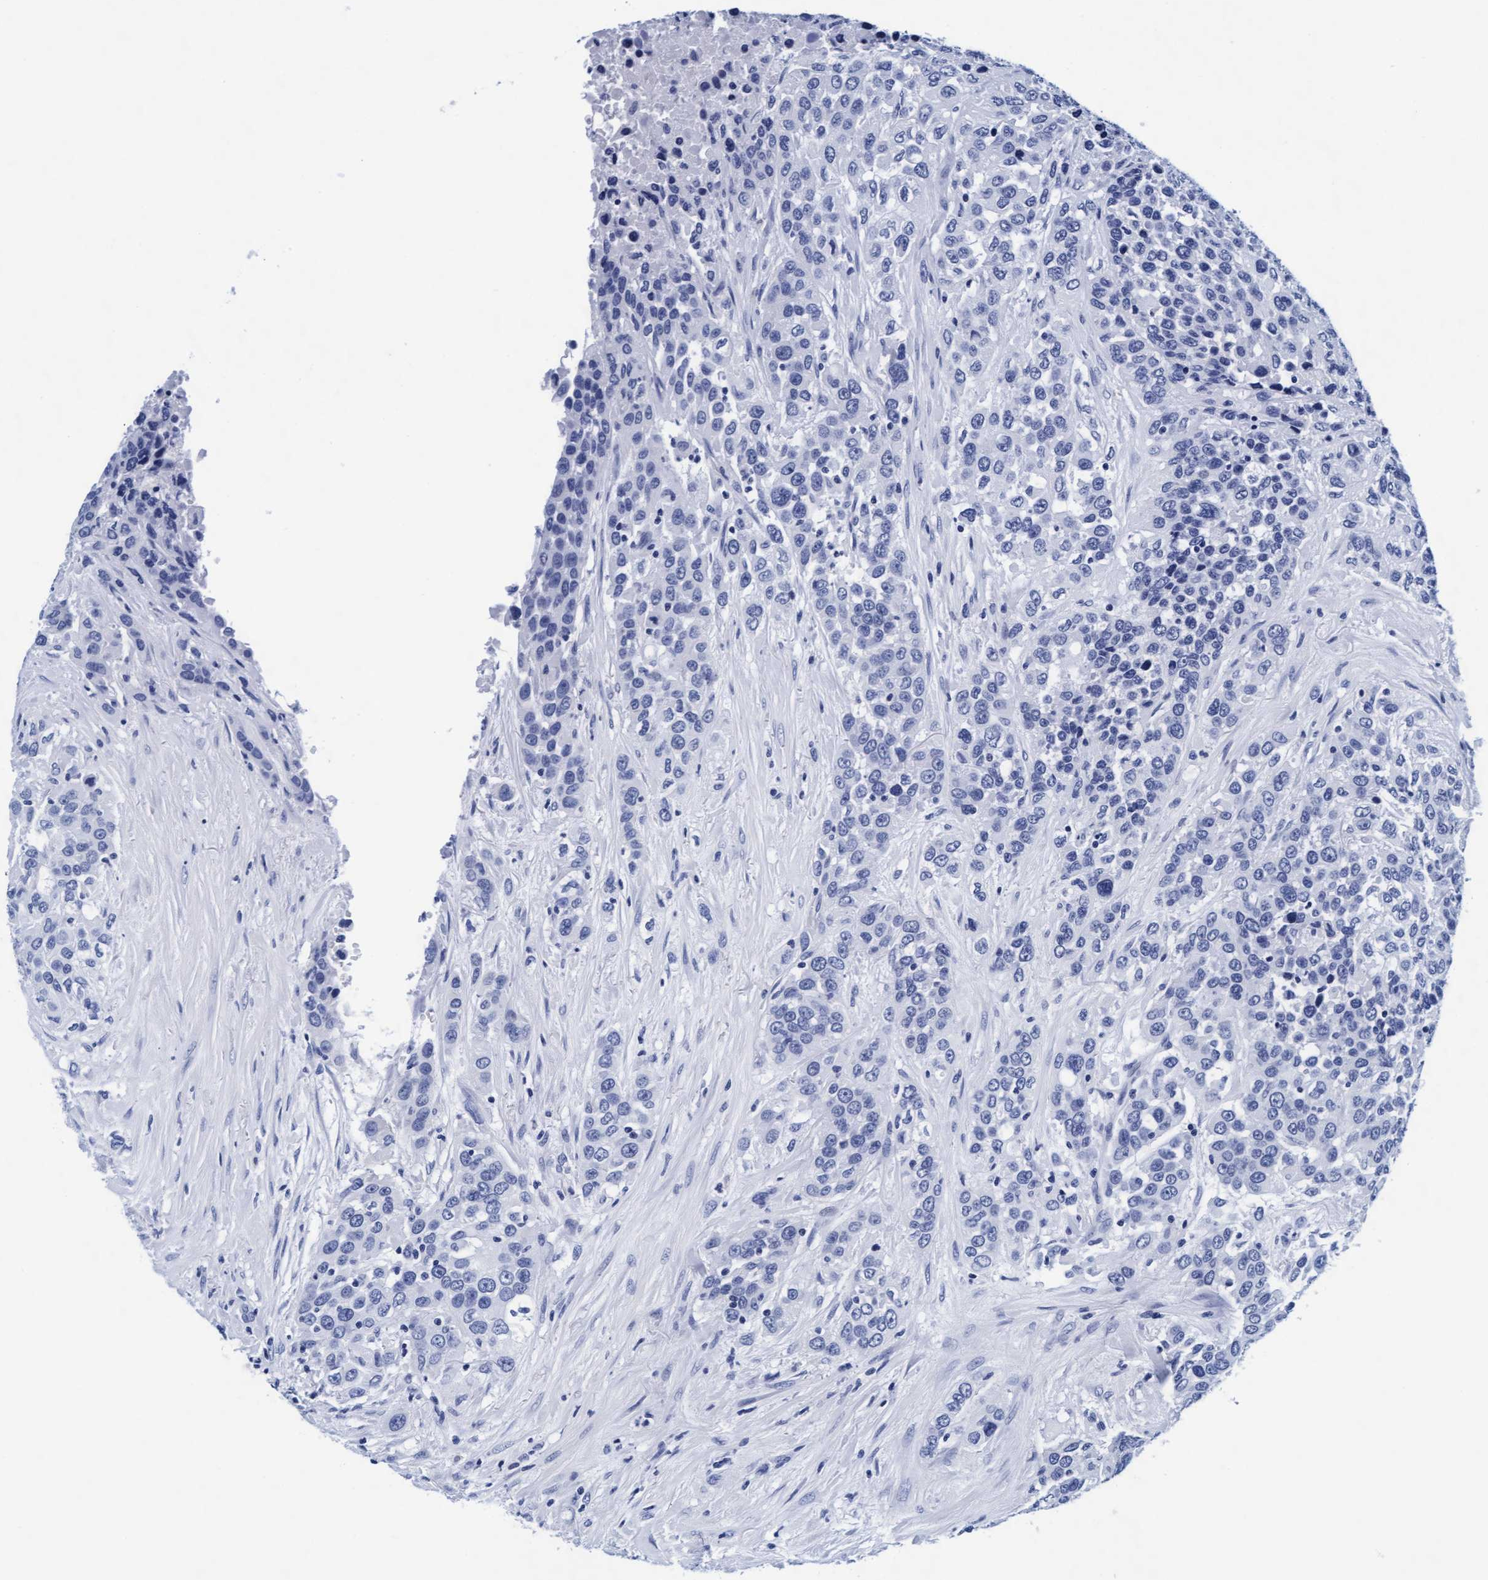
{"staining": {"intensity": "negative", "quantity": "none", "location": "none"}, "tissue": "urothelial cancer", "cell_type": "Tumor cells", "image_type": "cancer", "snomed": [{"axis": "morphology", "description": "Urothelial carcinoma, High grade"}, {"axis": "topography", "description": "Urinary bladder"}], "caption": "An immunohistochemistry (IHC) micrograph of urothelial carcinoma (high-grade) is shown. There is no staining in tumor cells of urothelial carcinoma (high-grade).", "gene": "ARSG", "patient": {"sex": "female", "age": 80}}